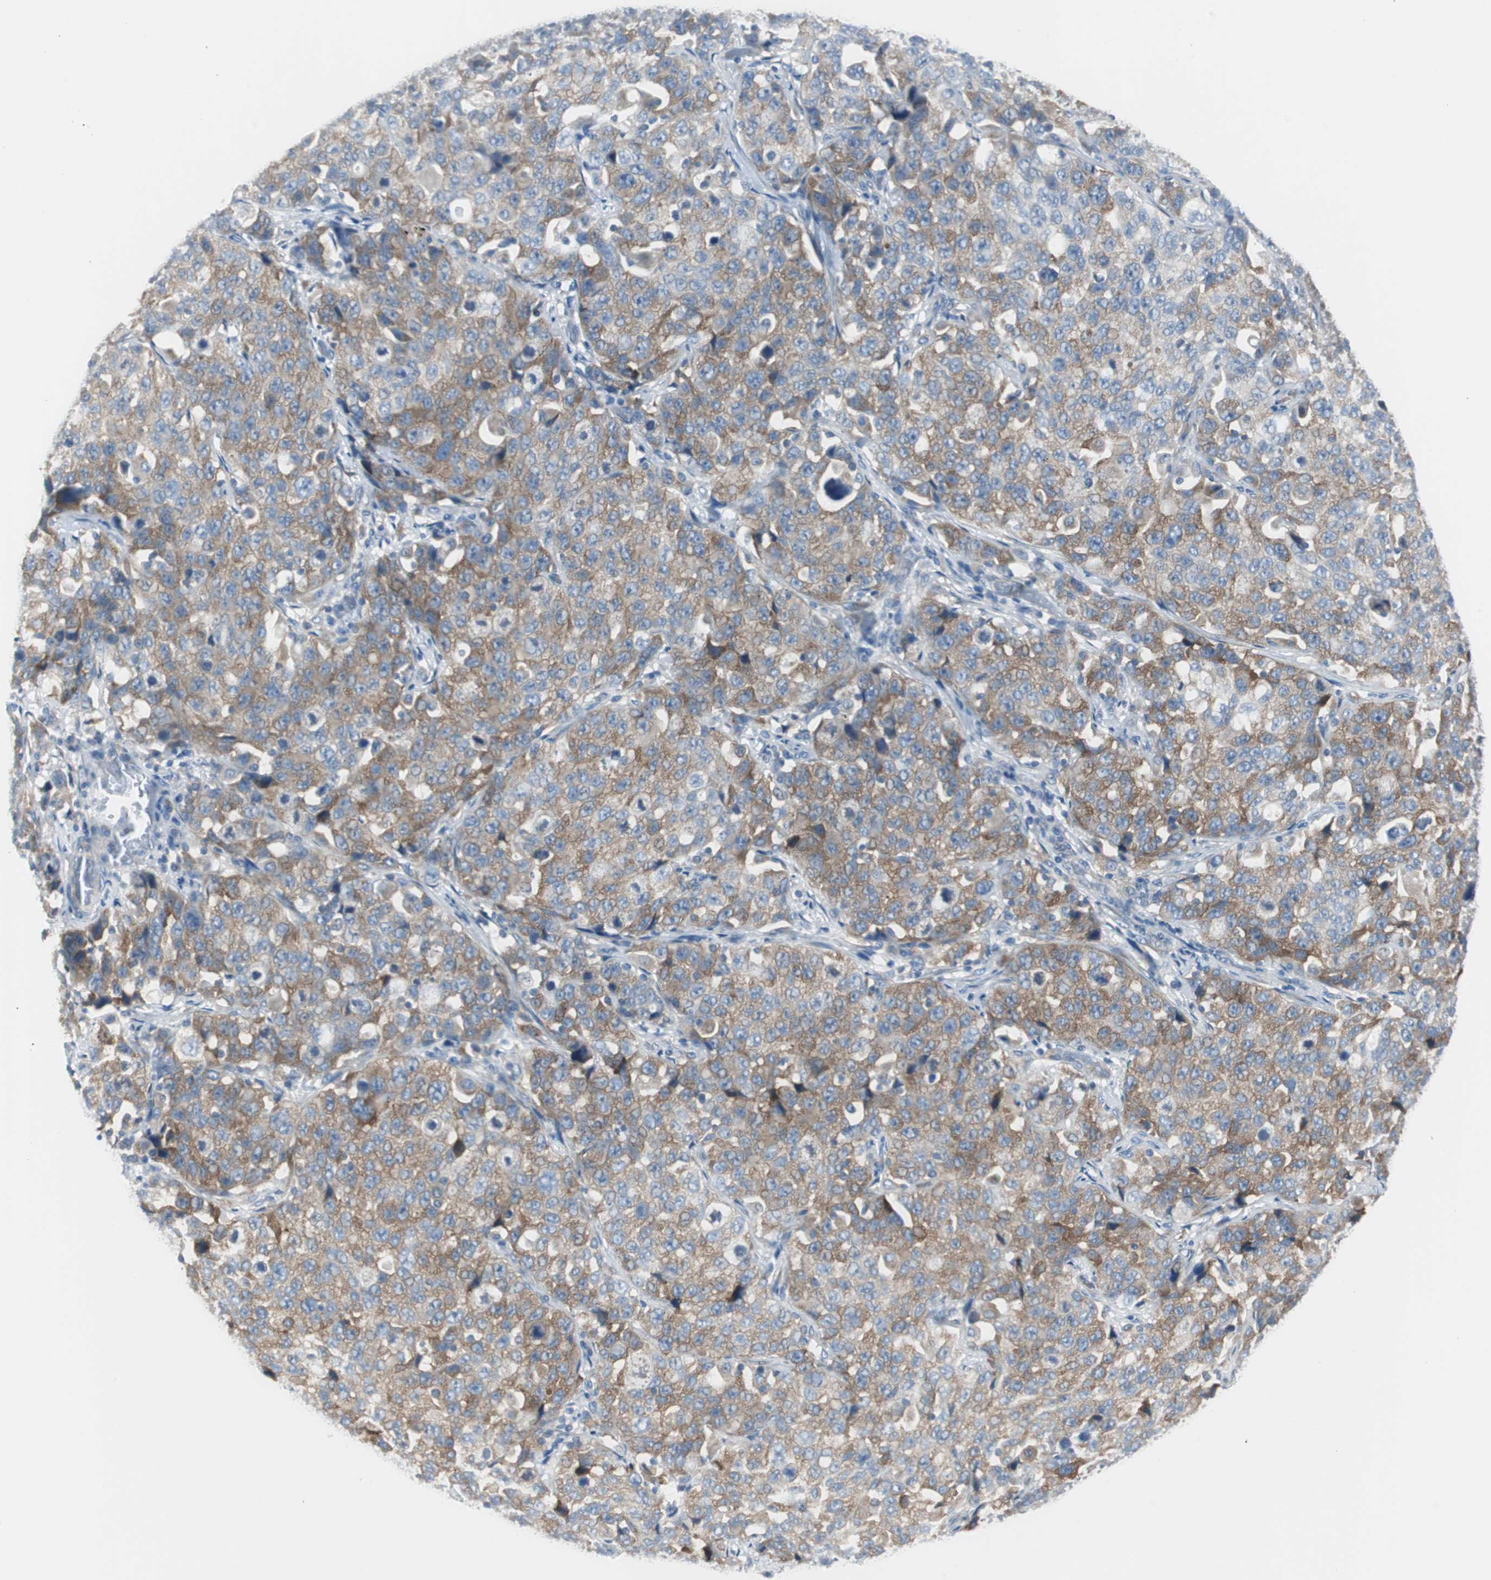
{"staining": {"intensity": "moderate", "quantity": ">75%", "location": "cytoplasmic/membranous"}, "tissue": "stomach cancer", "cell_type": "Tumor cells", "image_type": "cancer", "snomed": [{"axis": "morphology", "description": "Normal tissue, NOS"}, {"axis": "morphology", "description": "Adenocarcinoma, NOS"}, {"axis": "topography", "description": "Stomach"}], "caption": "A photomicrograph of human stomach cancer (adenocarcinoma) stained for a protein displays moderate cytoplasmic/membranous brown staining in tumor cells. The staining was performed using DAB (3,3'-diaminobenzidine), with brown indicating positive protein expression. Nuclei are stained blue with hematoxylin.", "gene": "RPS12", "patient": {"sex": "male", "age": 48}}